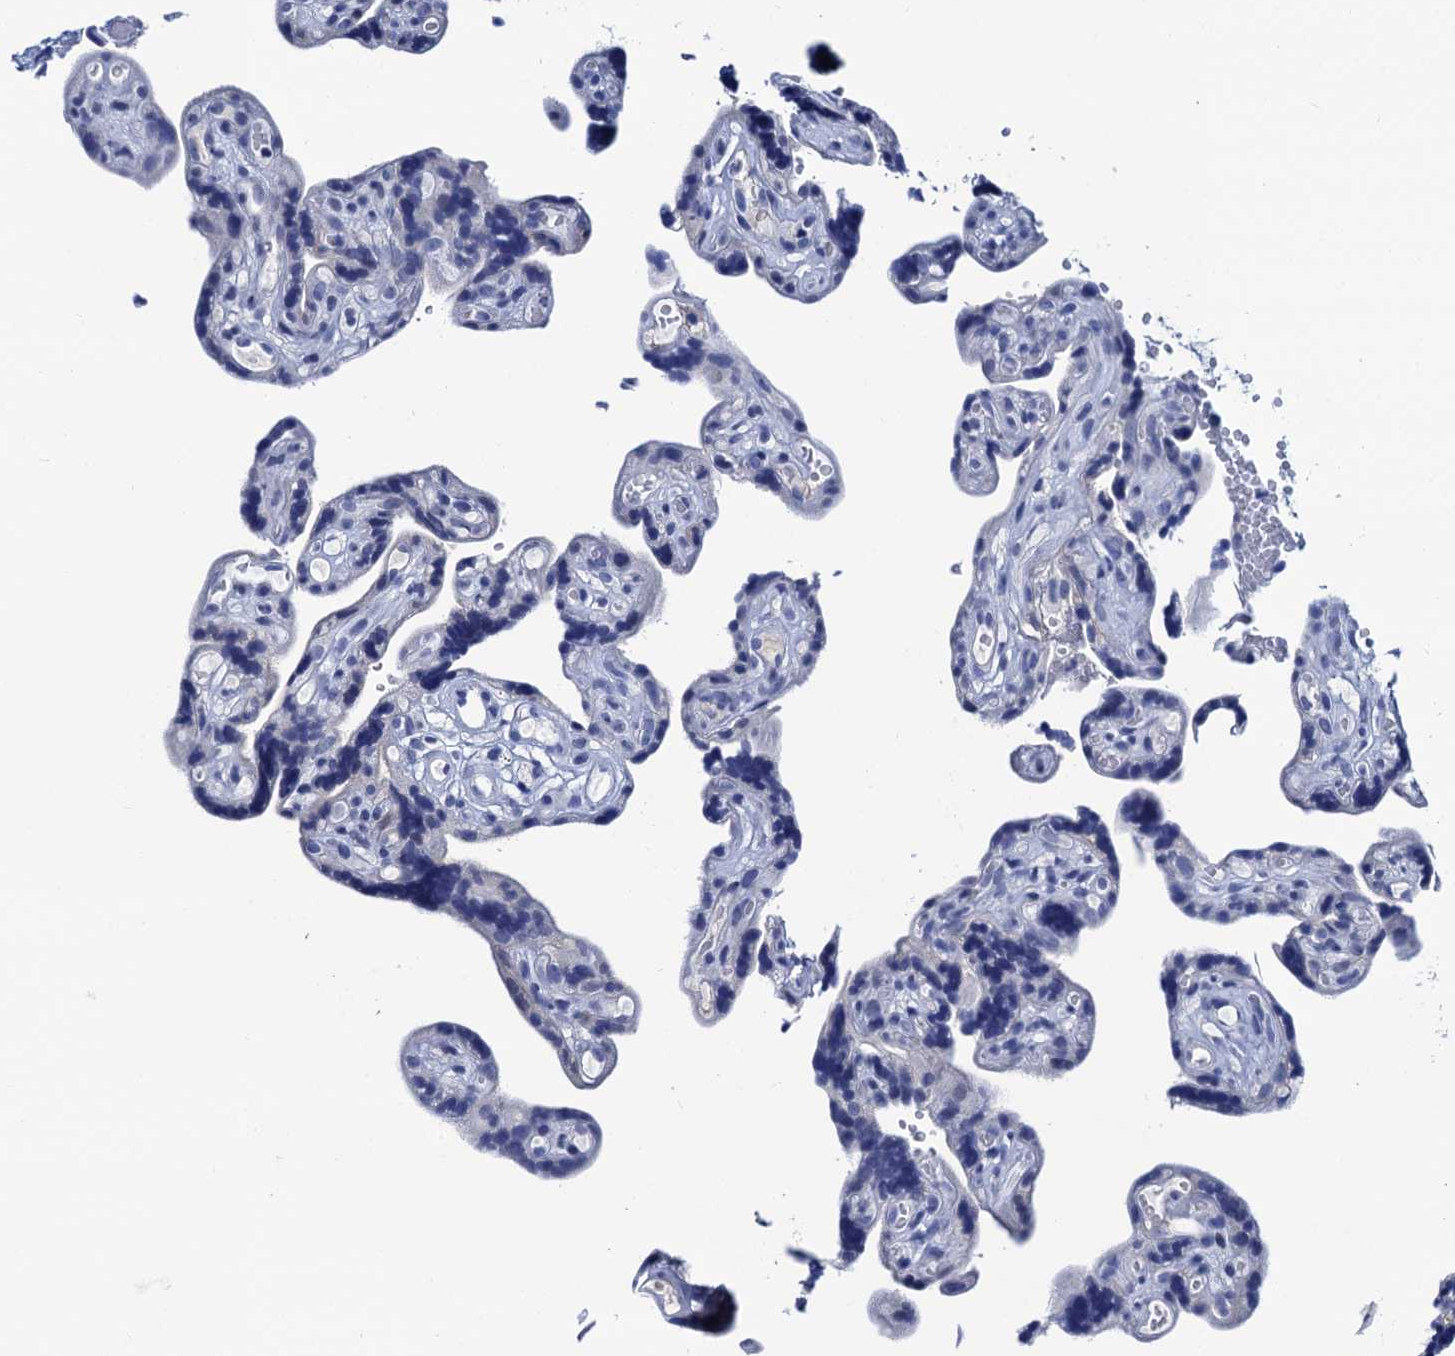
{"staining": {"intensity": "negative", "quantity": "none", "location": "none"}, "tissue": "placenta", "cell_type": "Decidual cells", "image_type": "normal", "snomed": [{"axis": "morphology", "description": "Normal tissue, NOS"}, {"axis": "topography", "description": "Placenta"}], "caption": "The micrograph demonstrates no staining of decidual cells in benign placenta.", "gene": "LYPD3", "patient": {"sex": "female", "age": 30}}